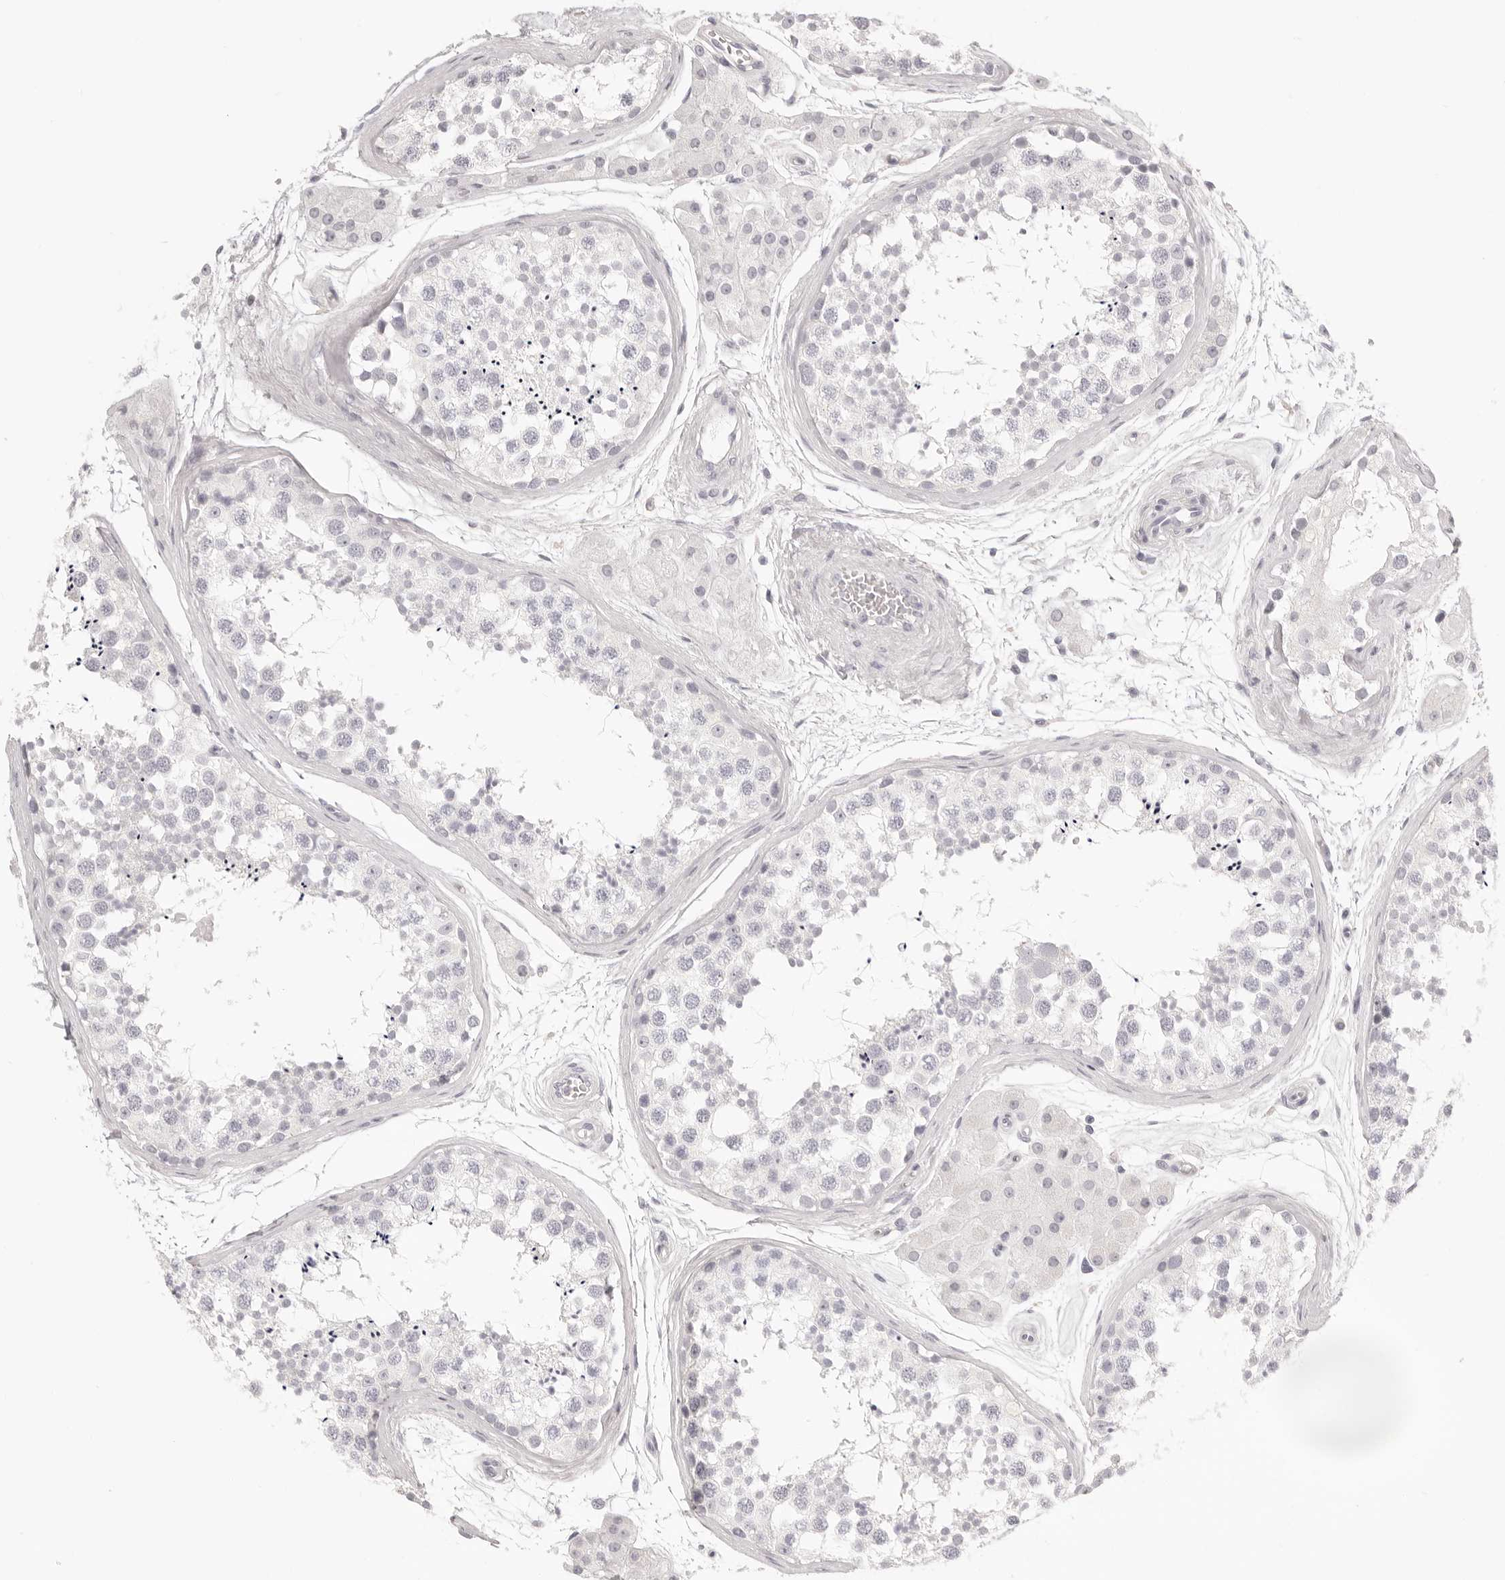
{"staining": {"intensity": "negative", "quantity": "none", "location": "none"}, "tissue": "testis", "cell_type": "Cells in seminiferous ducts", "image_type": "normal", "snomed": [{"axis": "morphology", "description": "Normal tissue, NOS"}, {"axis": "topography", "description": "Testis"}], "caption": "Immunohistochemistry photomicrograph of benign testis: human testis stained with DAB demonstrates no significant protein expression in cells in seminiferous ducts.", "gene": "FABP1", "patient": {"sex": "male", "age": 56}}